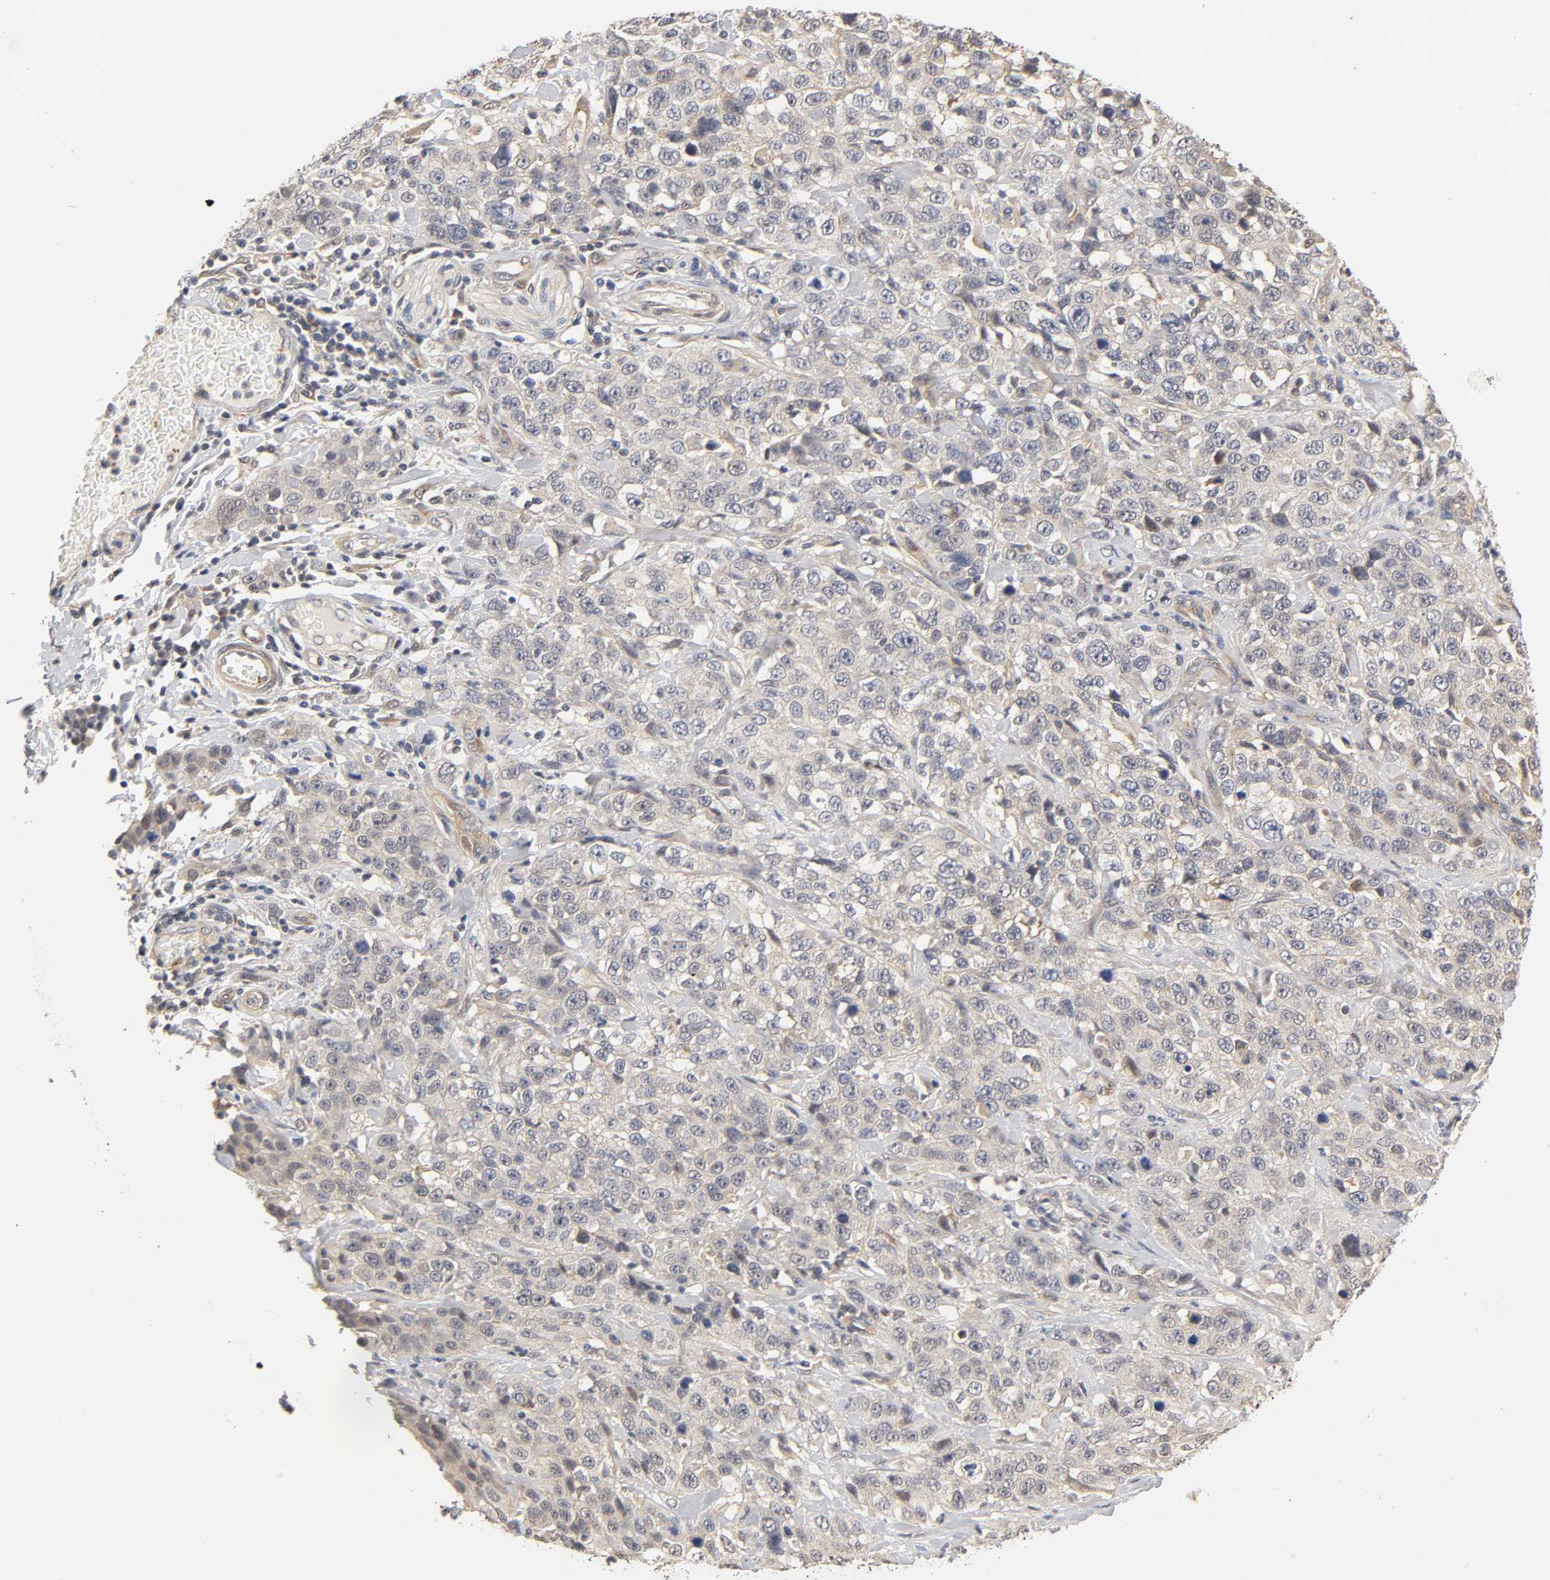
{"staining": {"intensity": "negative", "quantity": "none", "location": "none"}, "tissue": "stomach cancer", "cell_type": "Tumor cells", "image_type": "cancer", "snomed": [{"axis": "morphology", "description": "Normal tissue, NOS"}, {"axis": "morphology", "description": "Adenocarcinoma, NOS"}, {"axis": "topography", "description": "Stomach"}], "caption": "IHC photomicrograph of neoplastic tissue: human adenocarcinoma (stomach) stained with DAB displays no significant protein expression in tumor cells.", "gene": "PDE5A", "patient": {"sex": "male", "age": 48}}